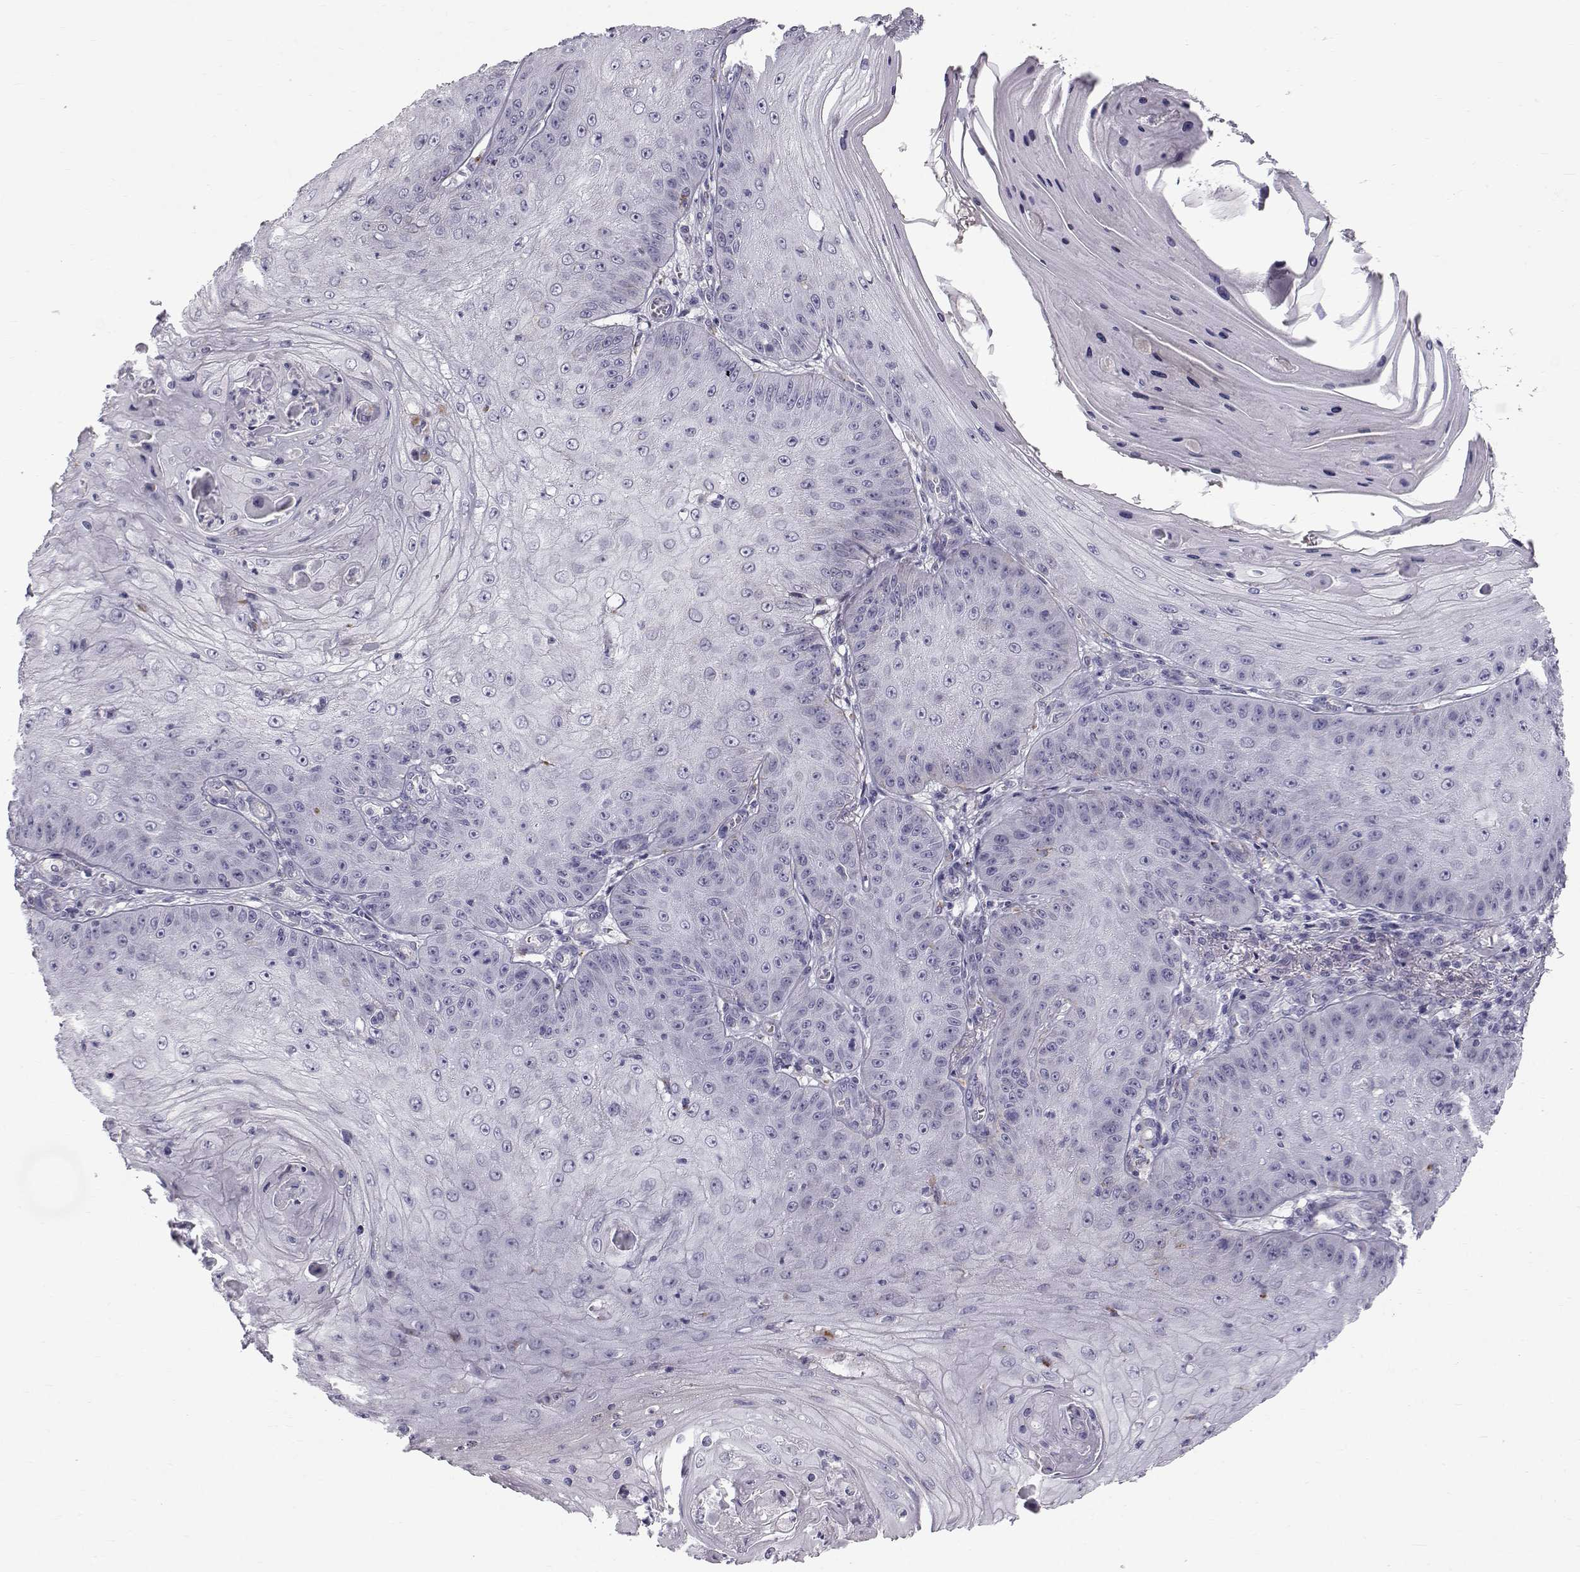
{"staining": {"intensity": "negative", "quantity": "none", "location": "none"}, "tissue": "skin cancer", "cell_type": "Tumor cells", "image_type": "cancer", "snomed": [{"axis": "morphology", "description": "Squamous cell carcinoma, NOS"}, {"axis": "topography", "description": "Skin"}], "caption": "Tumor cells are negative for brown protein staining in skin cancer. The staining is performed using DAB (3,3'-diaminobenzidine) brown chromogen with nuclei counter-stained in using hematoxylin.", "gene": "CALCR", "patient": {"sex": "male", "age": 70}}